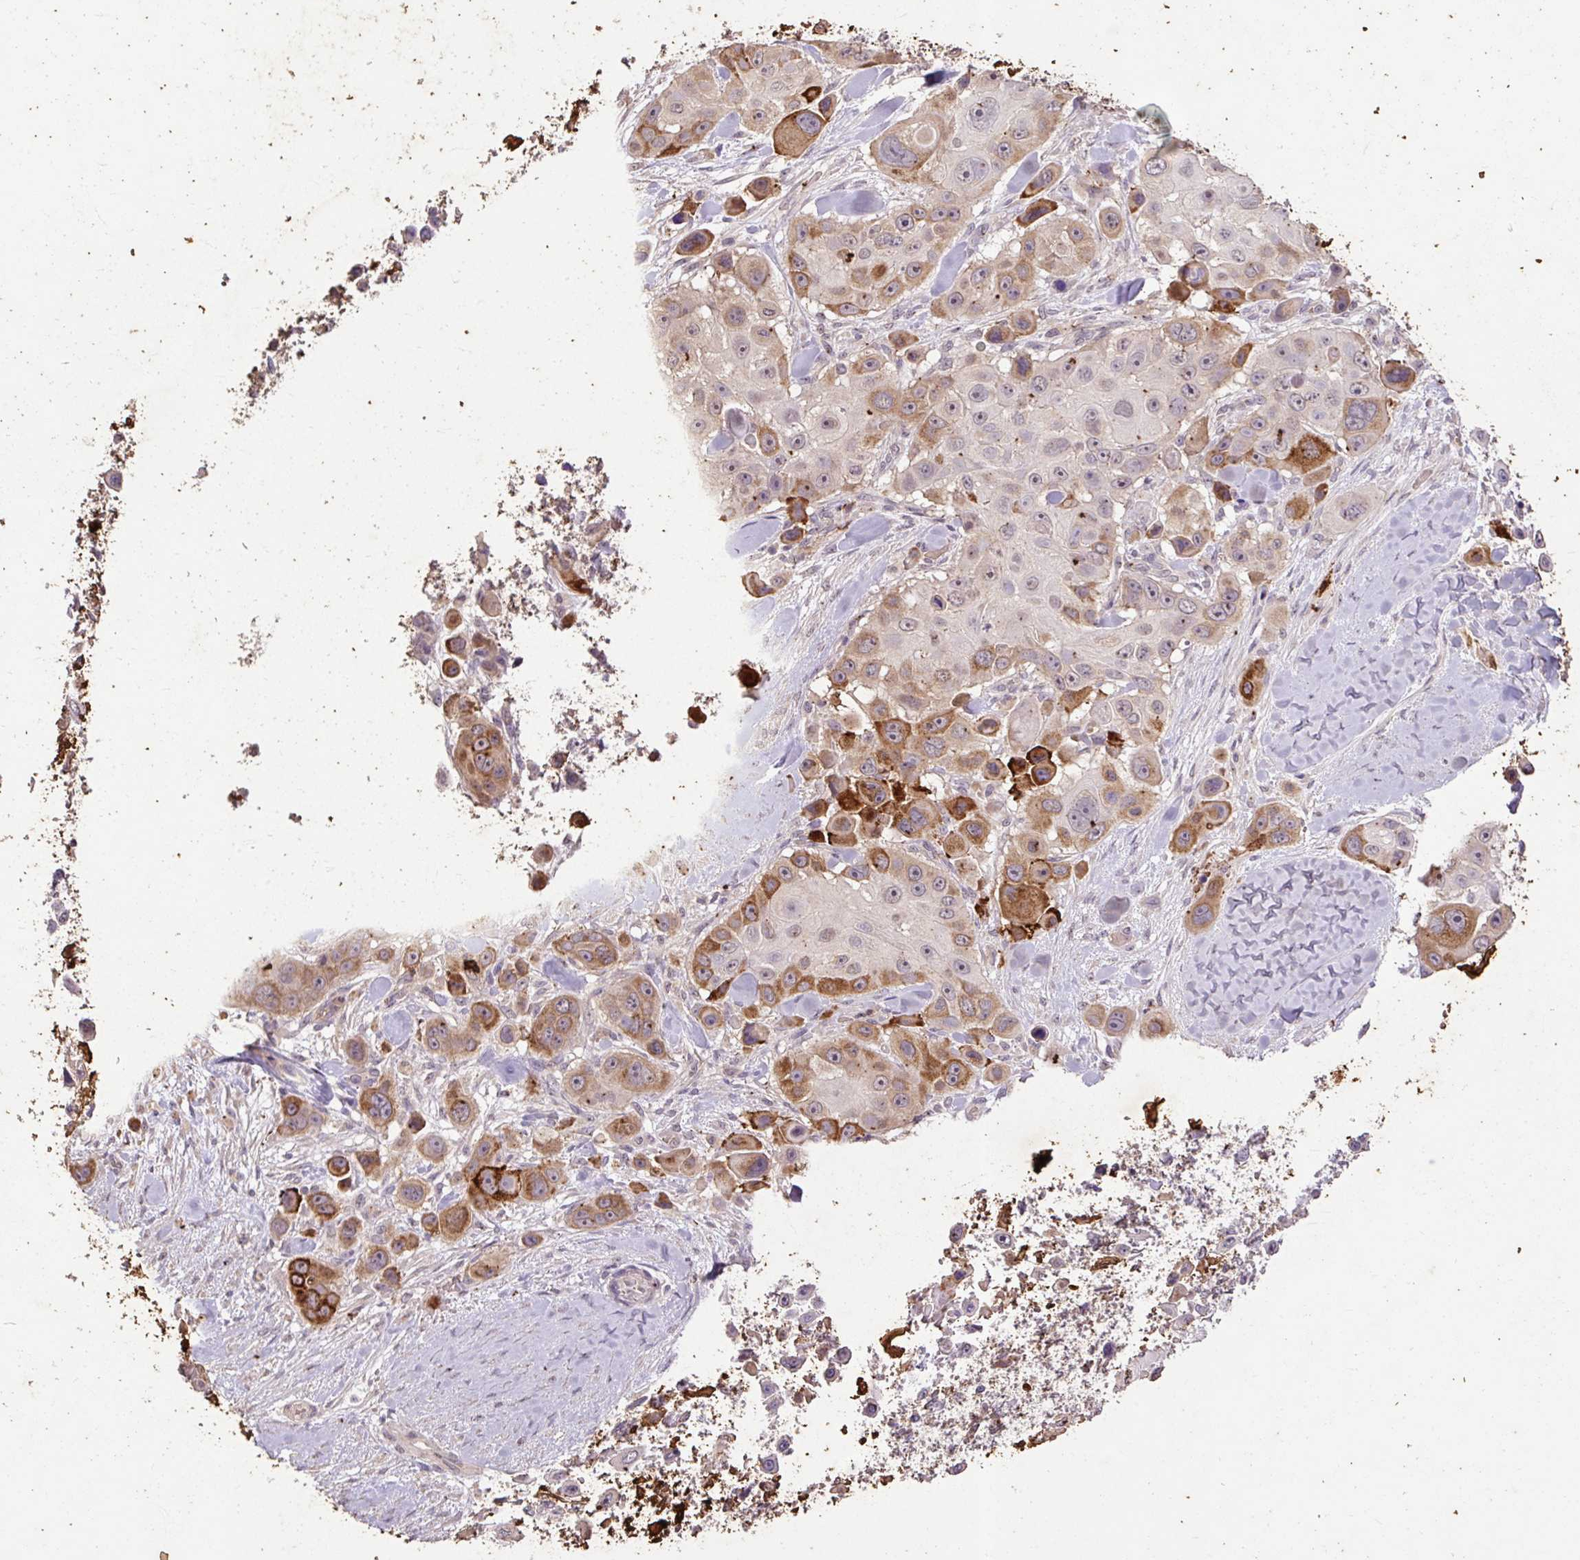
{"staining": {"intensity": "moderate", "quantity": ">75%", "location": "cytoplasmic/membranous"}, "tissue": "skin cancer", "cell_type": "Tumor cells", "image_type": "cancer", "snomed": [{"axis": "morphology", "description": "Squamous cell carcinoma, NOS"}, {"axis": "topography", "description": "Skin"}], "caption": "A brown stain shows moderate cytoplasmic/membranous positivity of a protein in human skin squamous cell carcinoma tumor cells.", "gene": "LRTM2", "patient": {"sex": "male", "age": 67}}